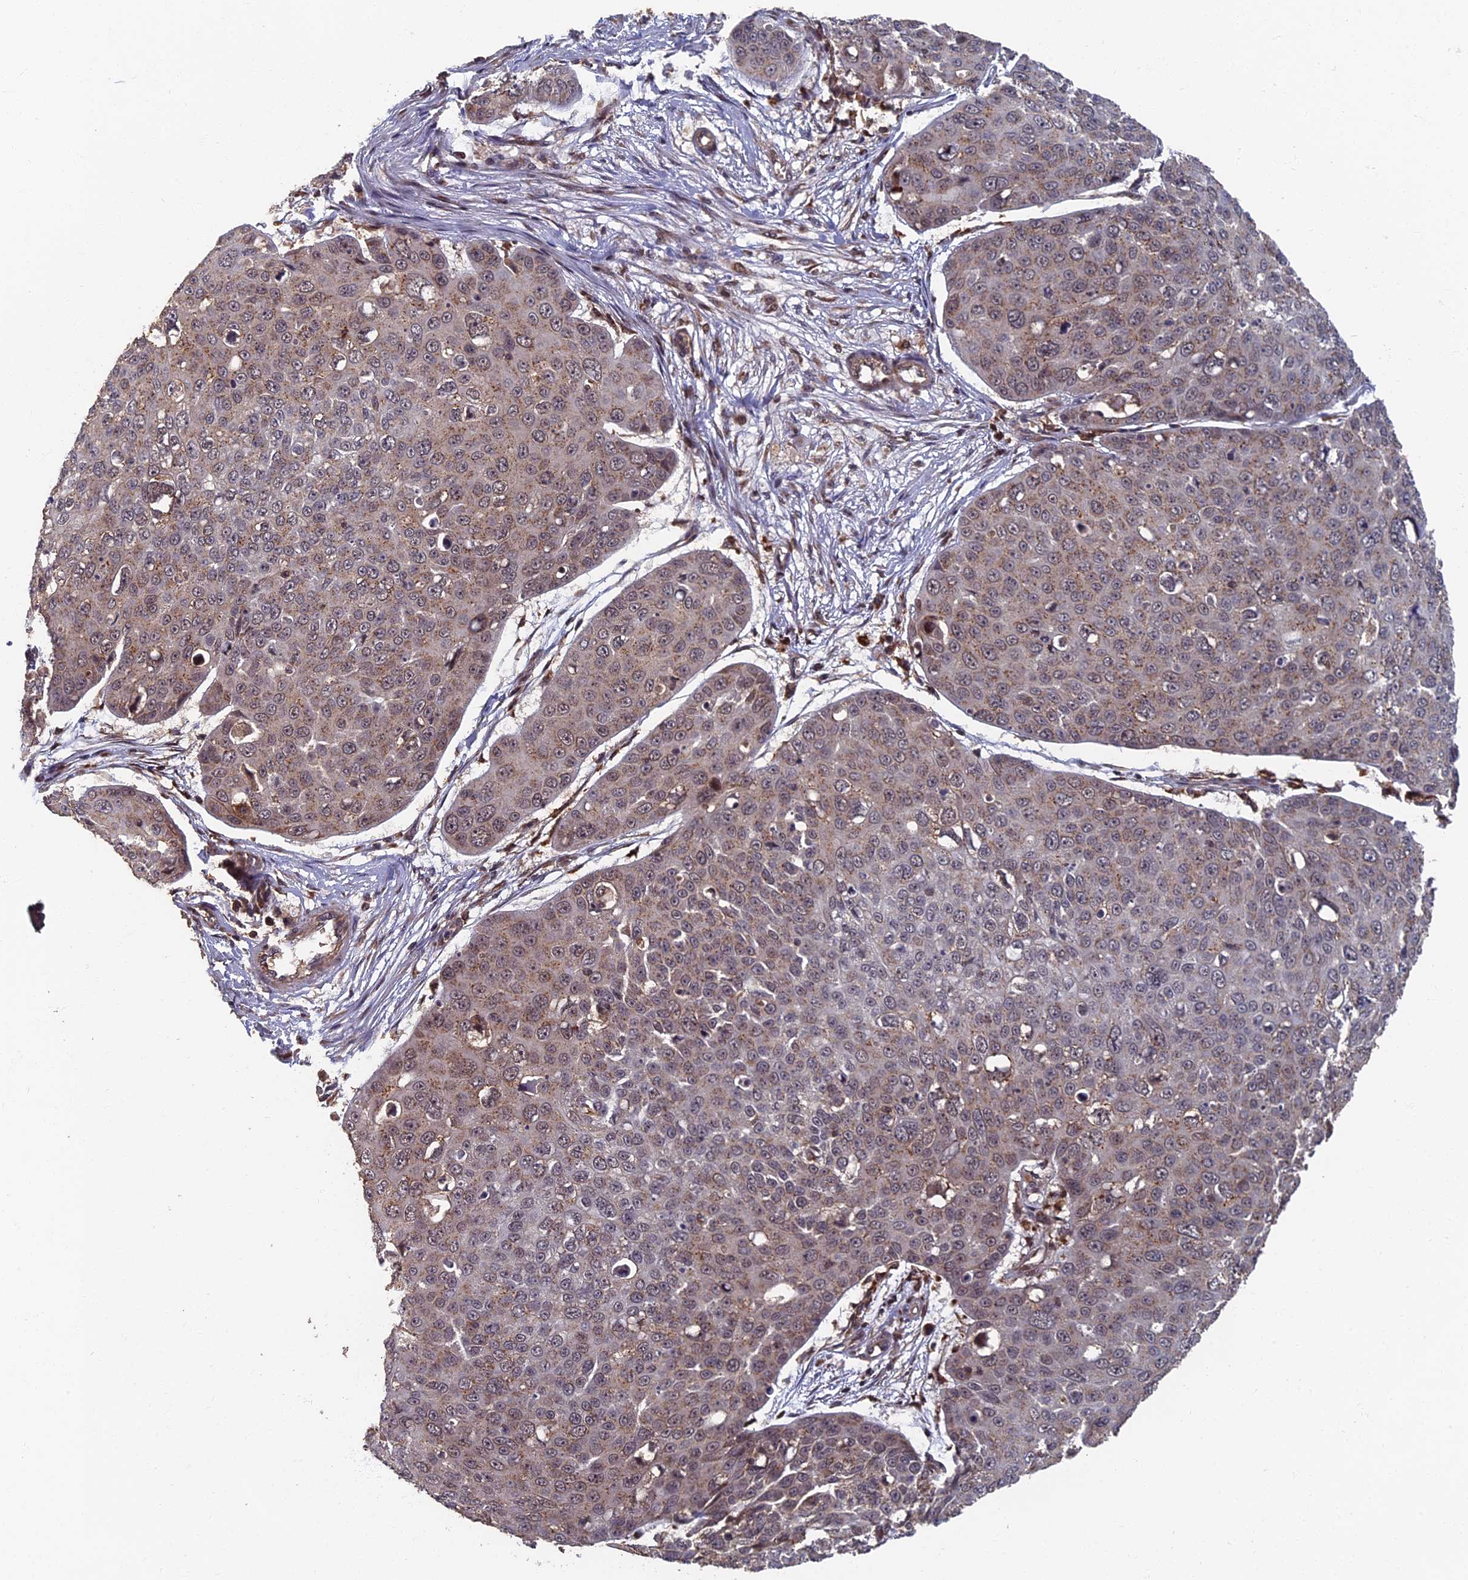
{"staining": {"intensity": "weak", "quantity": "<25%", "location": "cytoplasmic/membranous,nuclear"}, "tissue": "skin cancer", "cell_type": "Tumor cells", "image_type": "cancer", "snomed": [{"axis": "morphology", "description": "Squamous cell carcinoma, NOS"}, {"axis": "topography", "description": "Skin"}], "caption": "Immunohistochemistry image of human skin squamous cell carcinoma stained for a protein (brown), which reveals no positivity in tumor cells. (Brightfield microscopy of DAB immunohistochemistry (IHC) at high magnification).", "gene": "RASGRF1", "patient": {"sex": "male", "age": 71}}